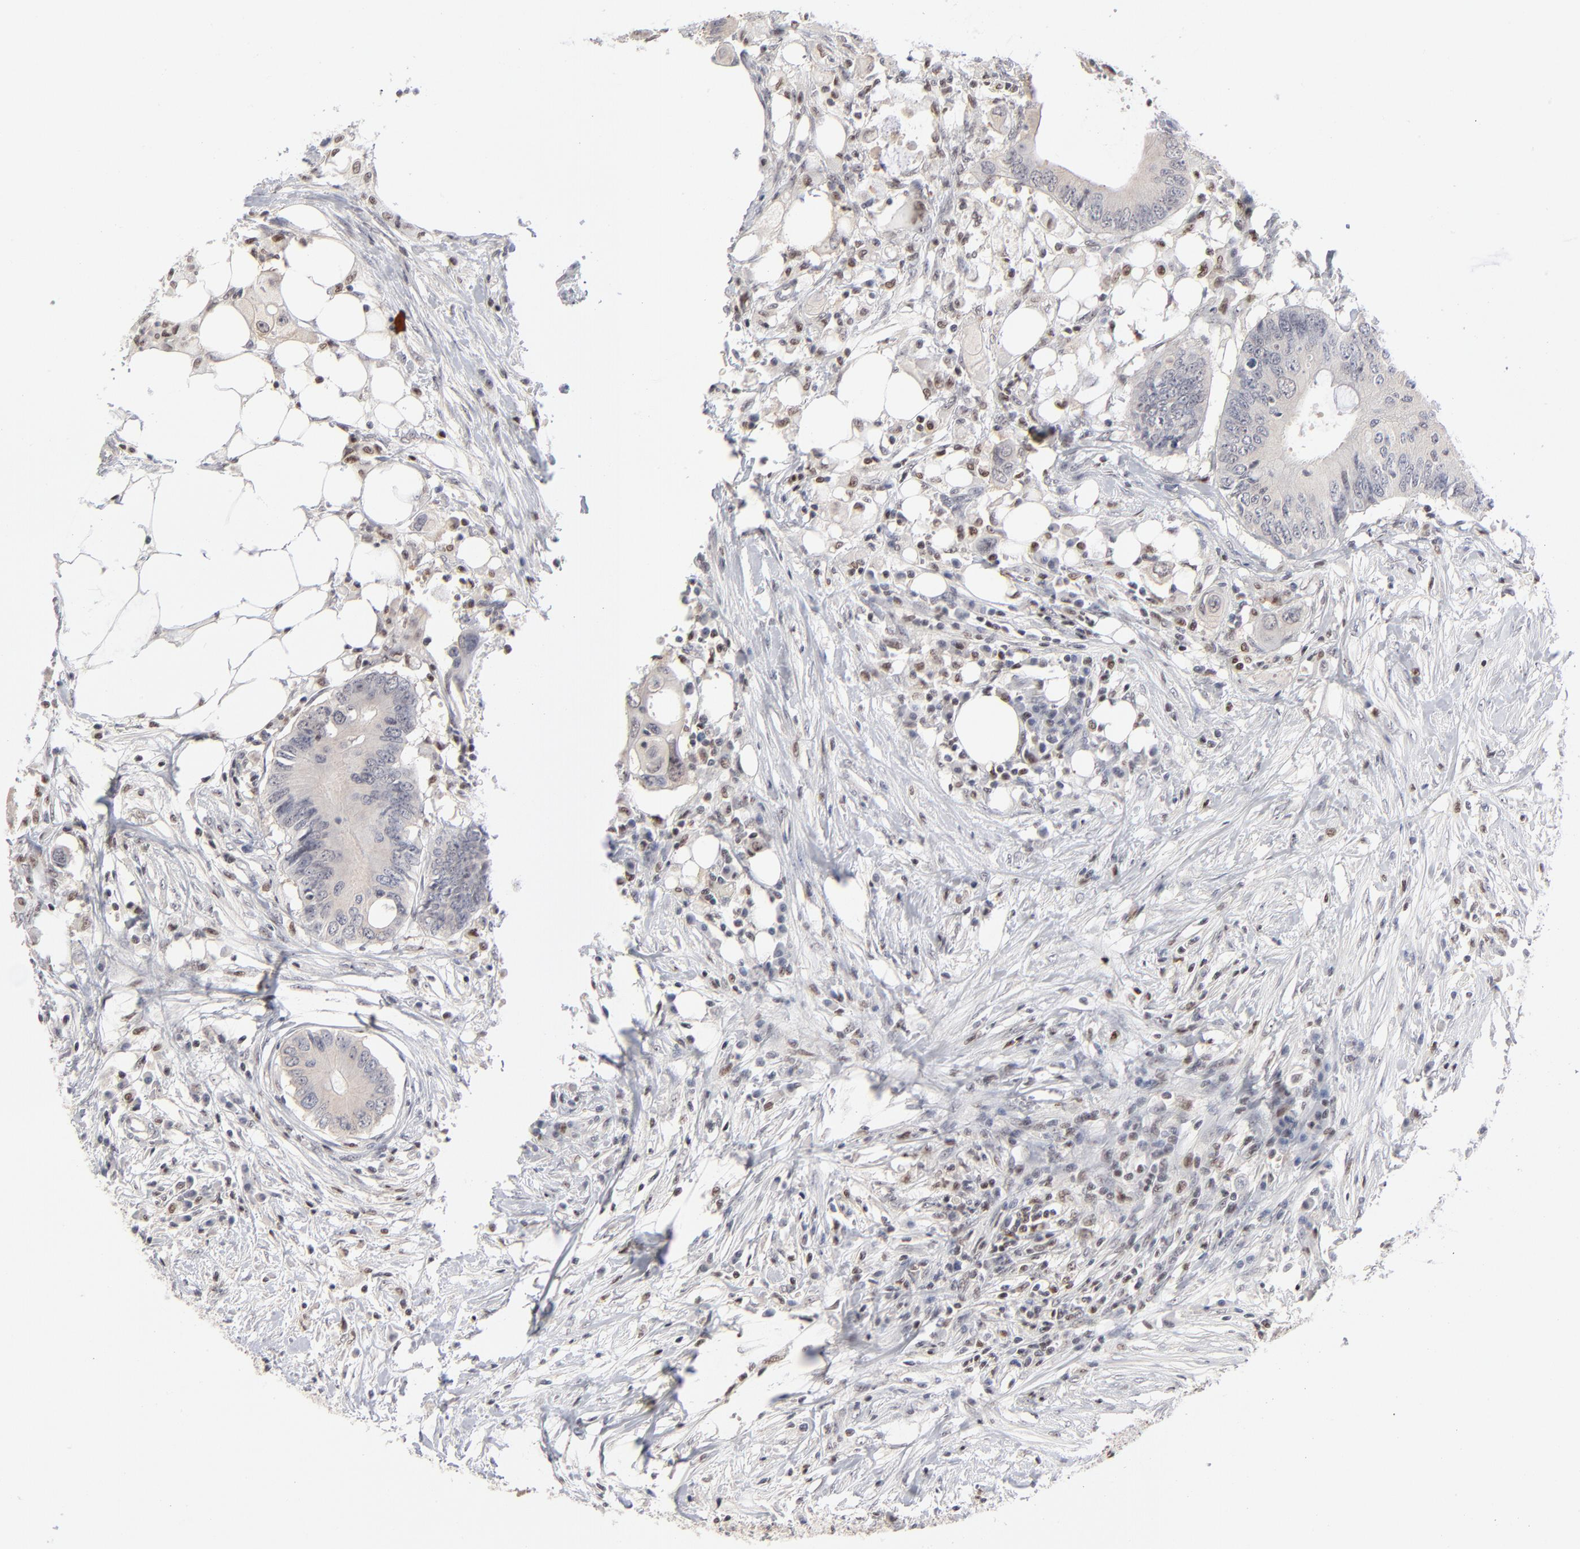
{"staining": {"intensity": "moderate", "quantity": "<25%", "location": "nuclear"}, "tissue": "colorectal cancer", "cell_type": "Tumor cells", "image_type": "cancer", "snomed": [{"axis": "morphology", "description": "Adenocarcinoma, NOS"}, {"axis": "topography", "description": "Colon"}], "caption": "Colorectal adenocarcinoma tissue reveals moderate nuclear expression in approximately <25% of tumor cells, visualized by immunohistochemistry.", "gene": "MAX", "patient": {"sex": "male", "age": 71}}